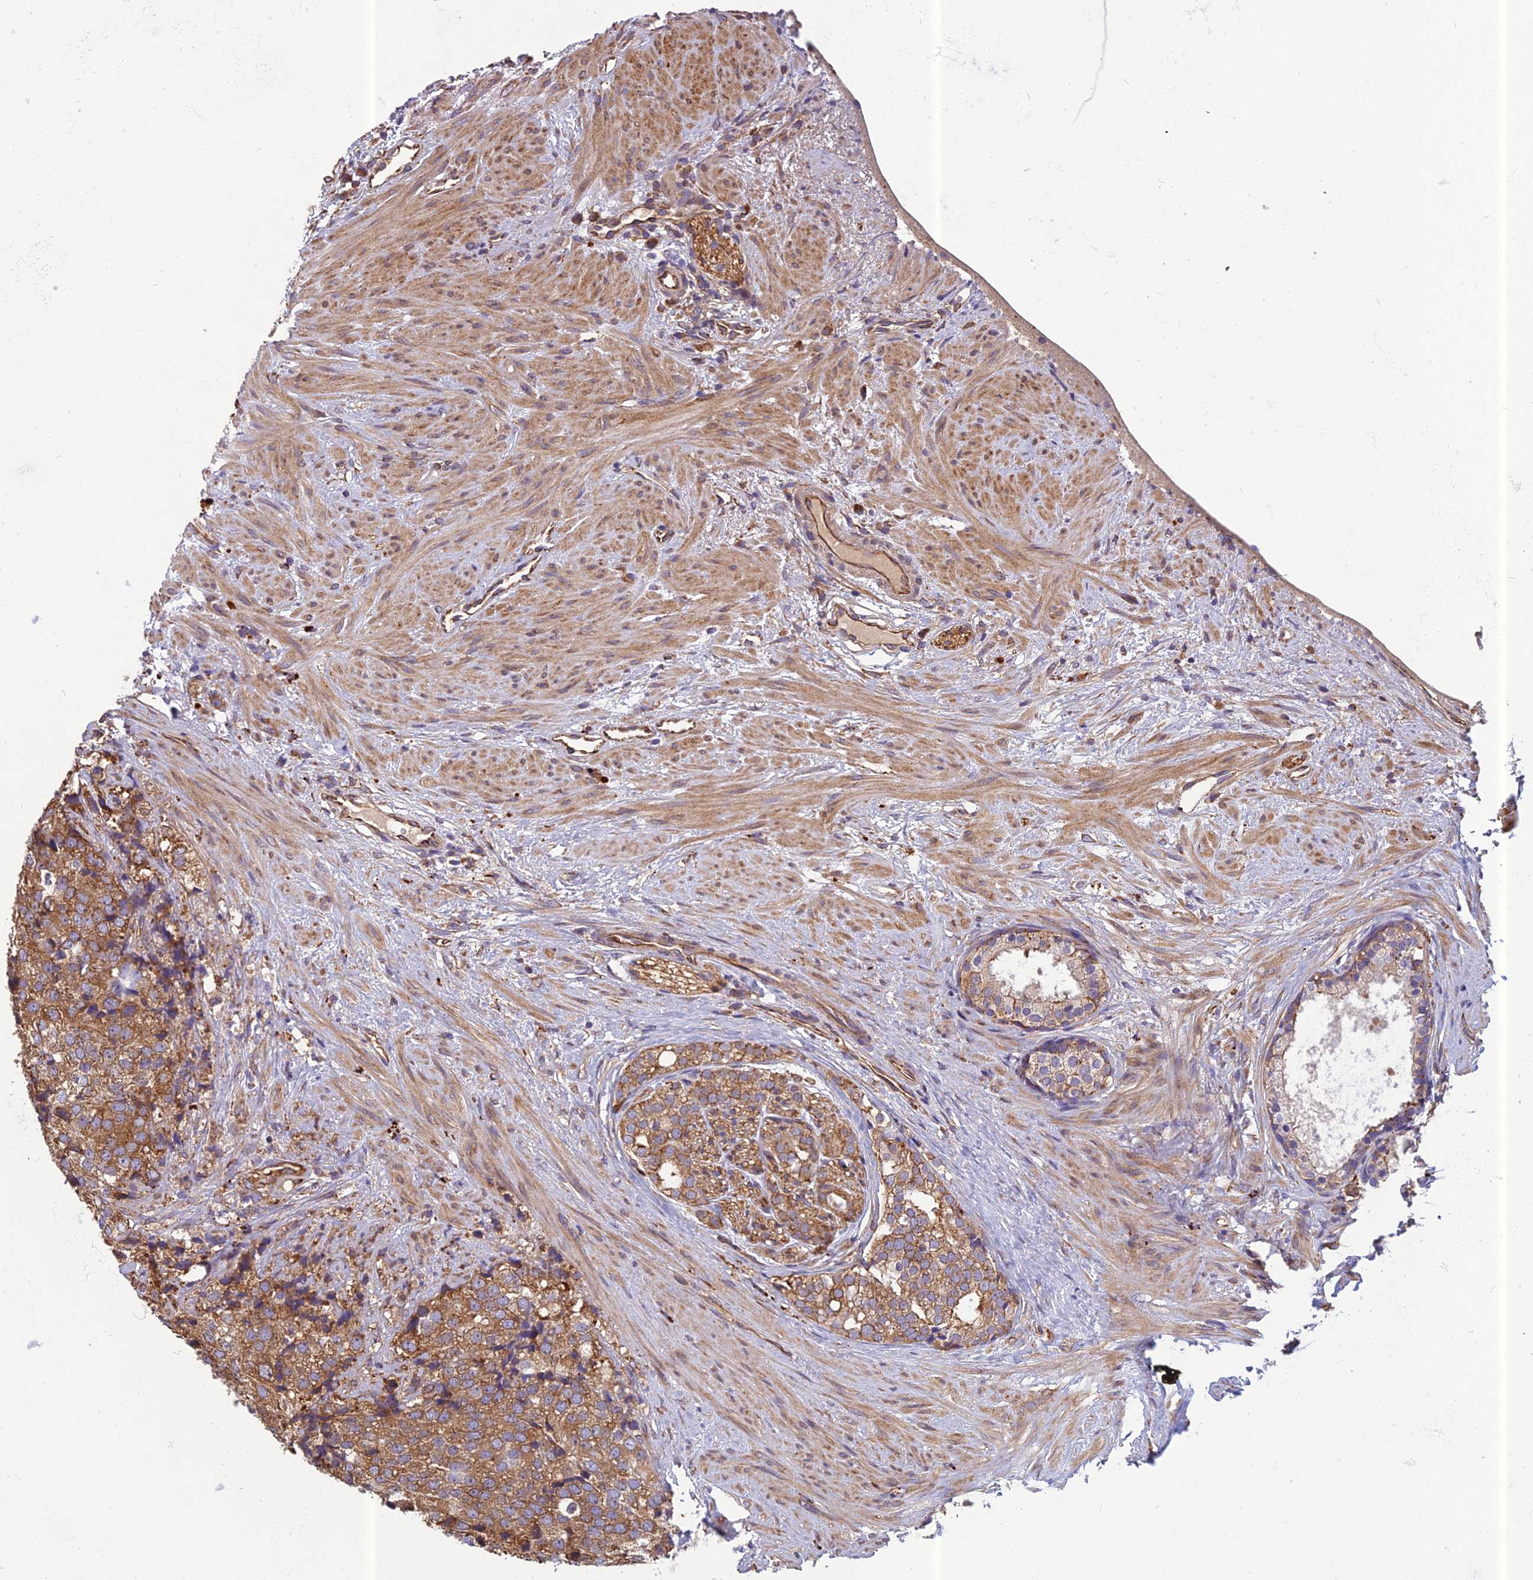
{"staining": {"intensity": "moderate", "quantity": ">75%", "location": "cytoplasmic/membranous"}, "tissue": "prostate cancer", "cell_type": "Tumor cells", "image_type": "cancer", "snomed": [{"axis": "morphology", "description": "Adenocarcinoma, High grade"}, {"axis": "topography", "description": "Prostate"}], "caption": "High-magnification brightfield microscopy of high-grade adenocarcinoma (prostate) stained with DAB (brown) and counterstained with hematoxylin (blue). tumor cells exhibit moderate cytoplasmic/membranous positivity is appreciated in approximately>75% of cells. (DAB (3,3'-diaminobenzidine) = brown stain, brightfield microscopy at high magnification).", "gene": "SPDL1", "patient": {"sex": "male", "age": 49}}